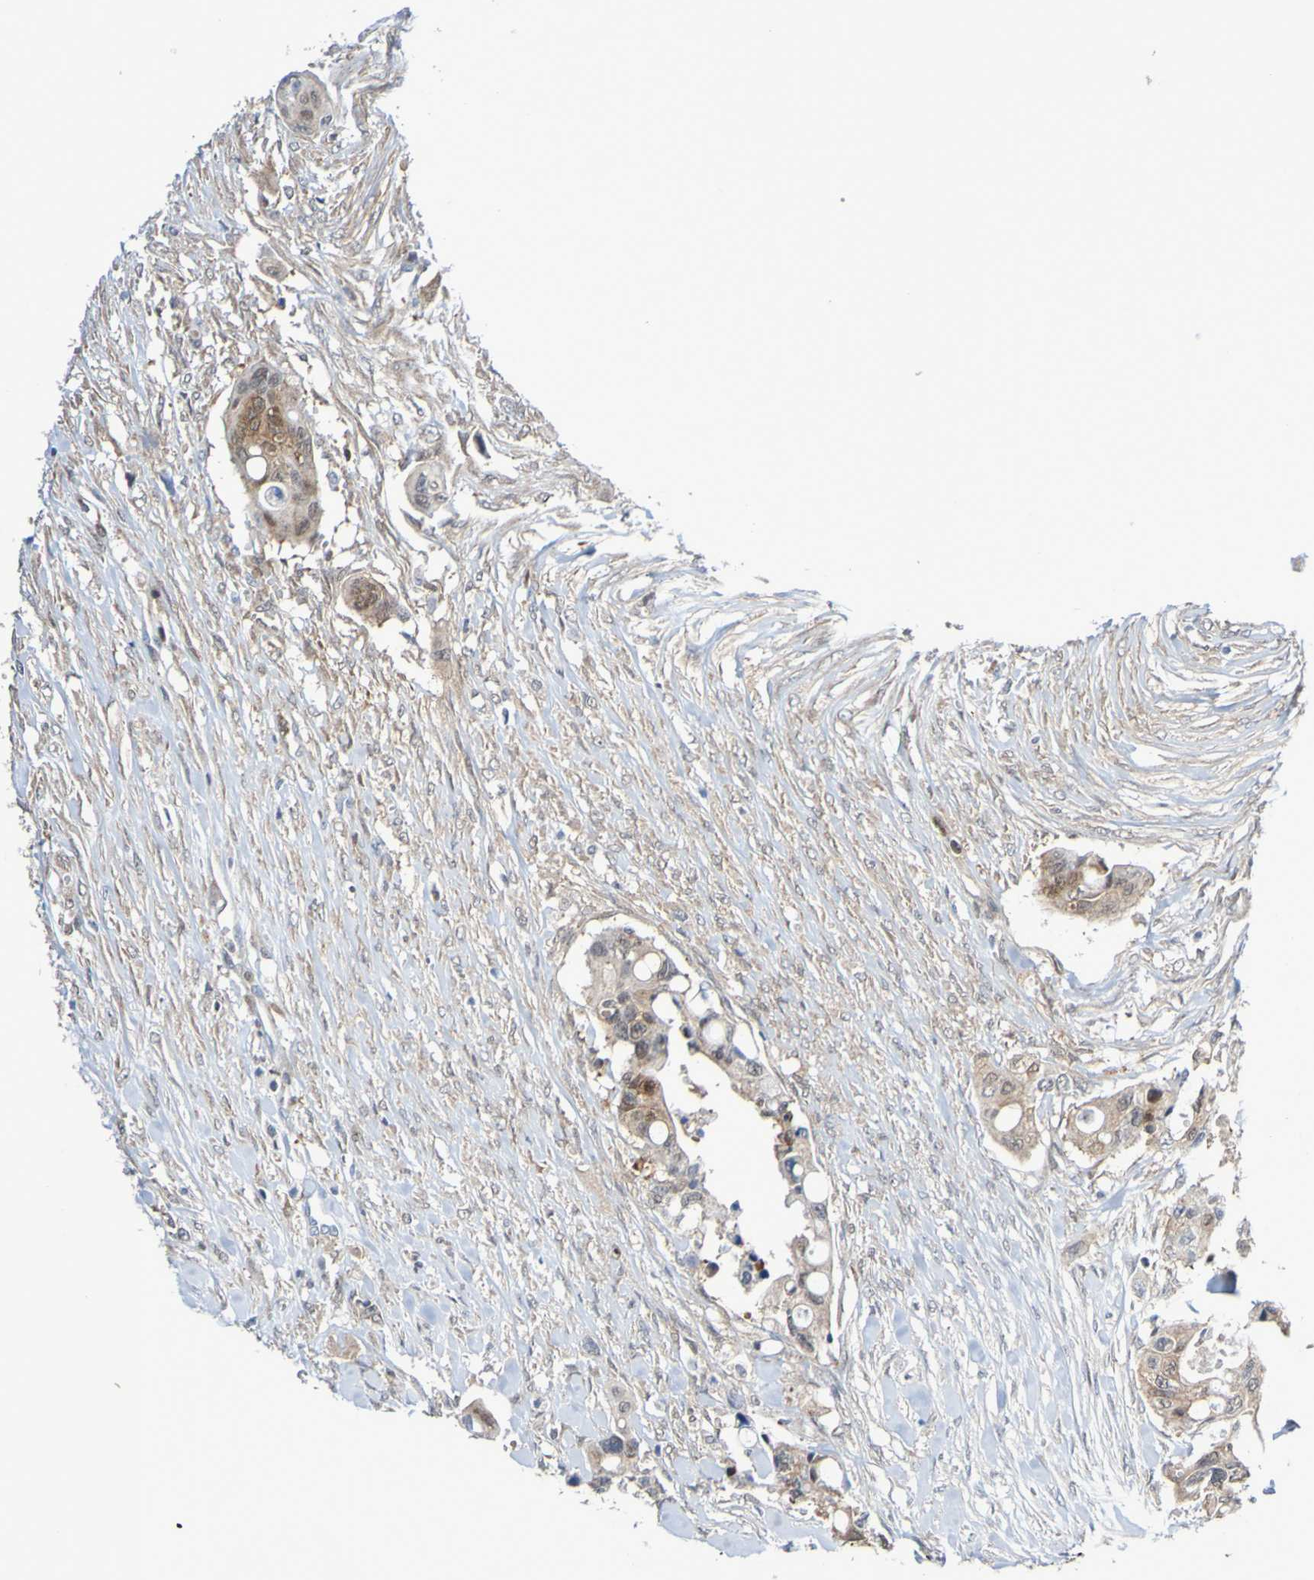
{"staining": {"intensity": "weak", "quantity": ">75%", "location": "cytoplasmic/membranous"}, "tissue": "colorectal cancer", "cell_type": "Tumor cells", "image_type": "cancer", "snomed": [{"axis": "morphology", "description": "Adenocarcinoma, NOS"}, {"axis": "topography", "description": "Colon"}], "caption": "There is low levels of weak cytoplasmic/membranous staining in tumor cells of colorectal adenocarcinoma, as demonstrated by immunohistochemical staining (brown color).", "gene": "ATIC", "patient": {"sex": "female", "age": 57}}